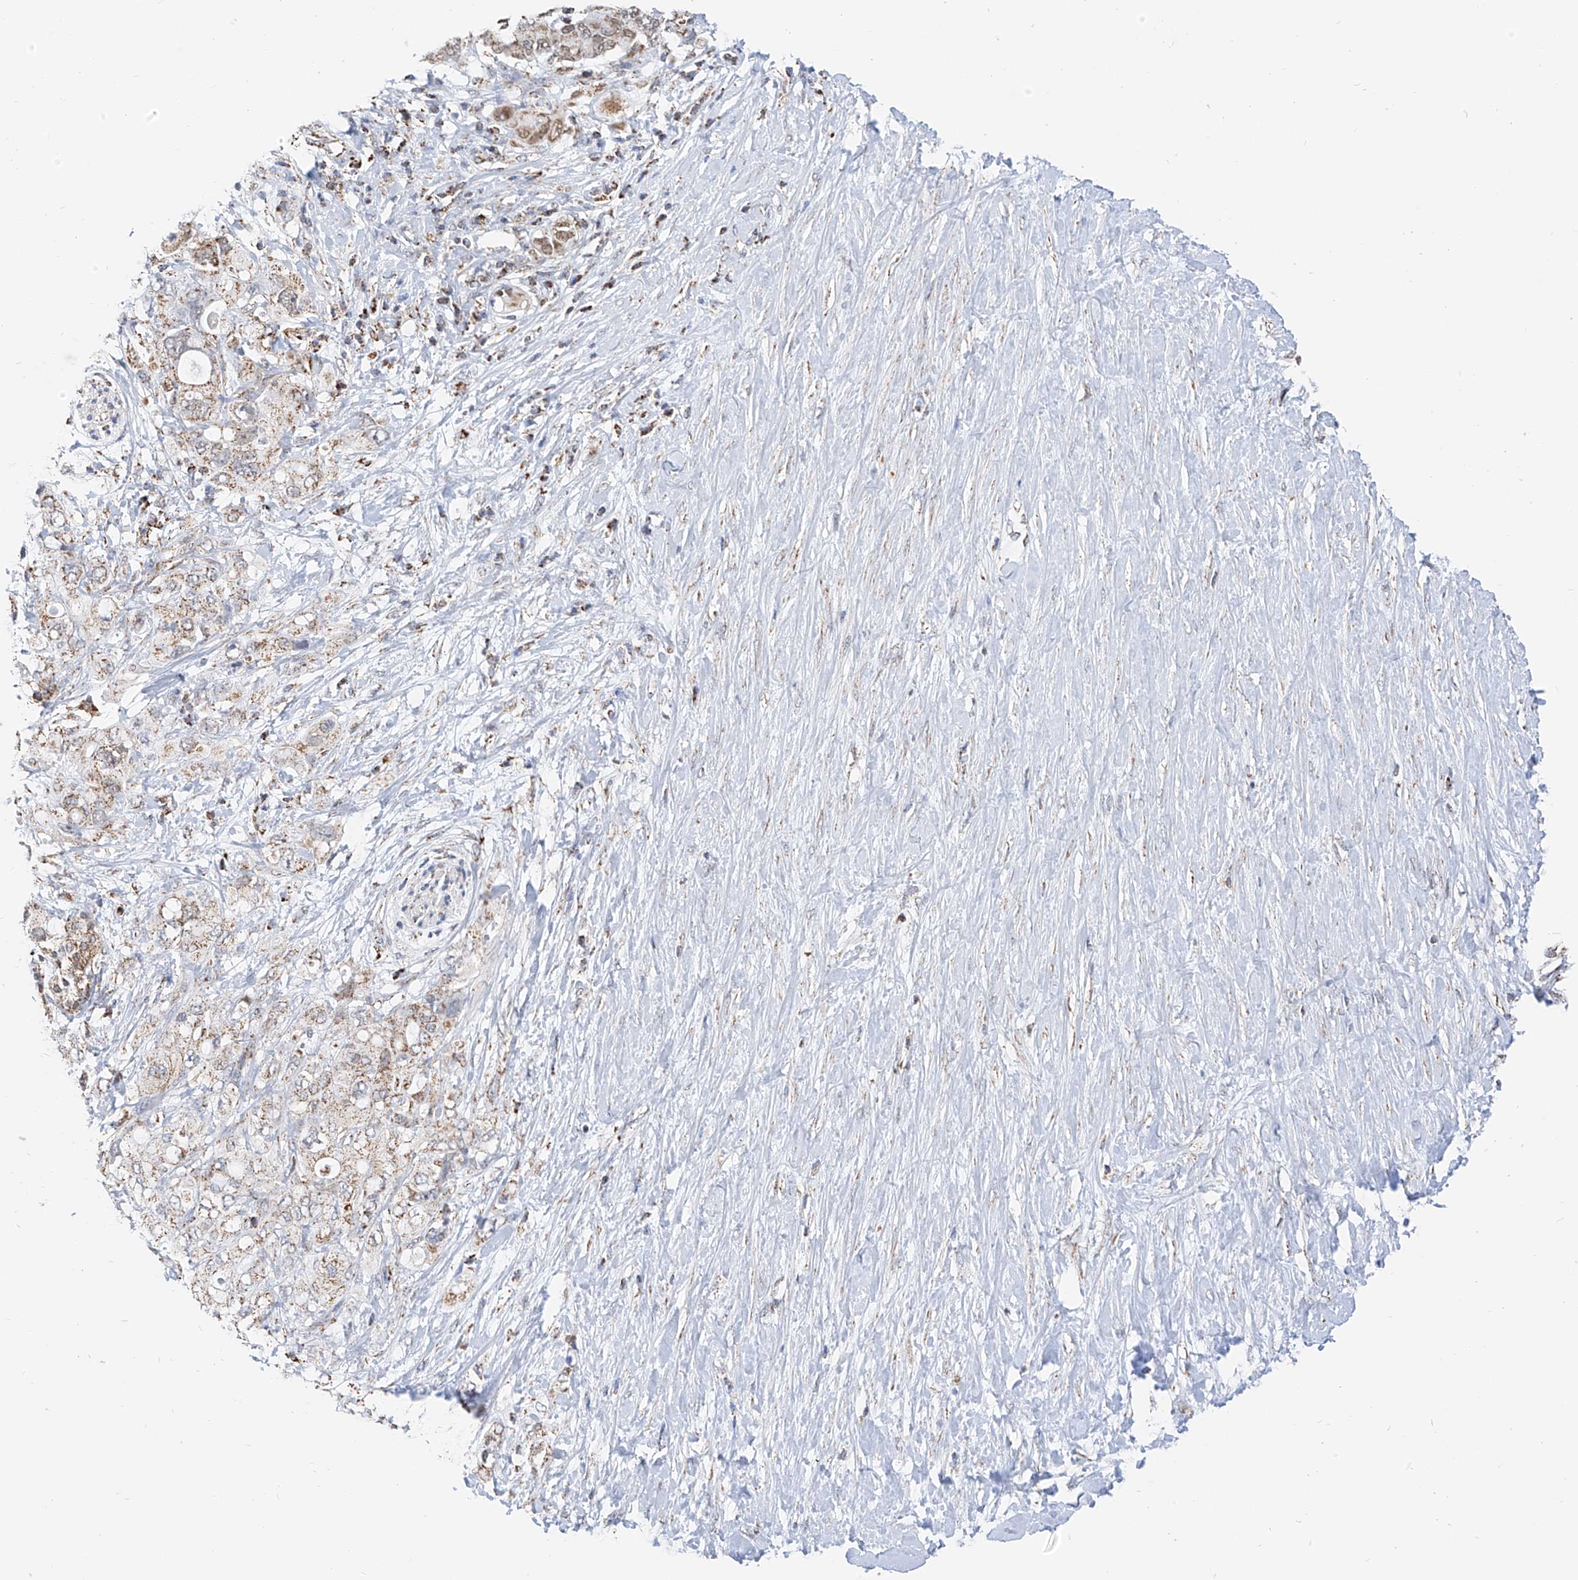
{"staining": {"intensity": "weak", "quantity": ">75%", "location": "cytoplasmic/membranous"}, "tissue": "pancreatic cancer", "cell_type": "Tumor cells", "image_type": "cancer", "snomed": [{"axis": "morphology", "description": "Adenocarcinoma, NOS"}, {"axis": "topography", "description": "Pancreas"}], "caption": "Weak cytoplasmic/membranous protein expression is appreciated in about >75% of tumor cells in pancreatic cancer (adenocarcinoma). Immunohistochemistry (ihc) stains the protein of interest in brown and the nuclei are stained blue.", "gene": "NALCN", "patient": {"sex": "female", "age": 56}}